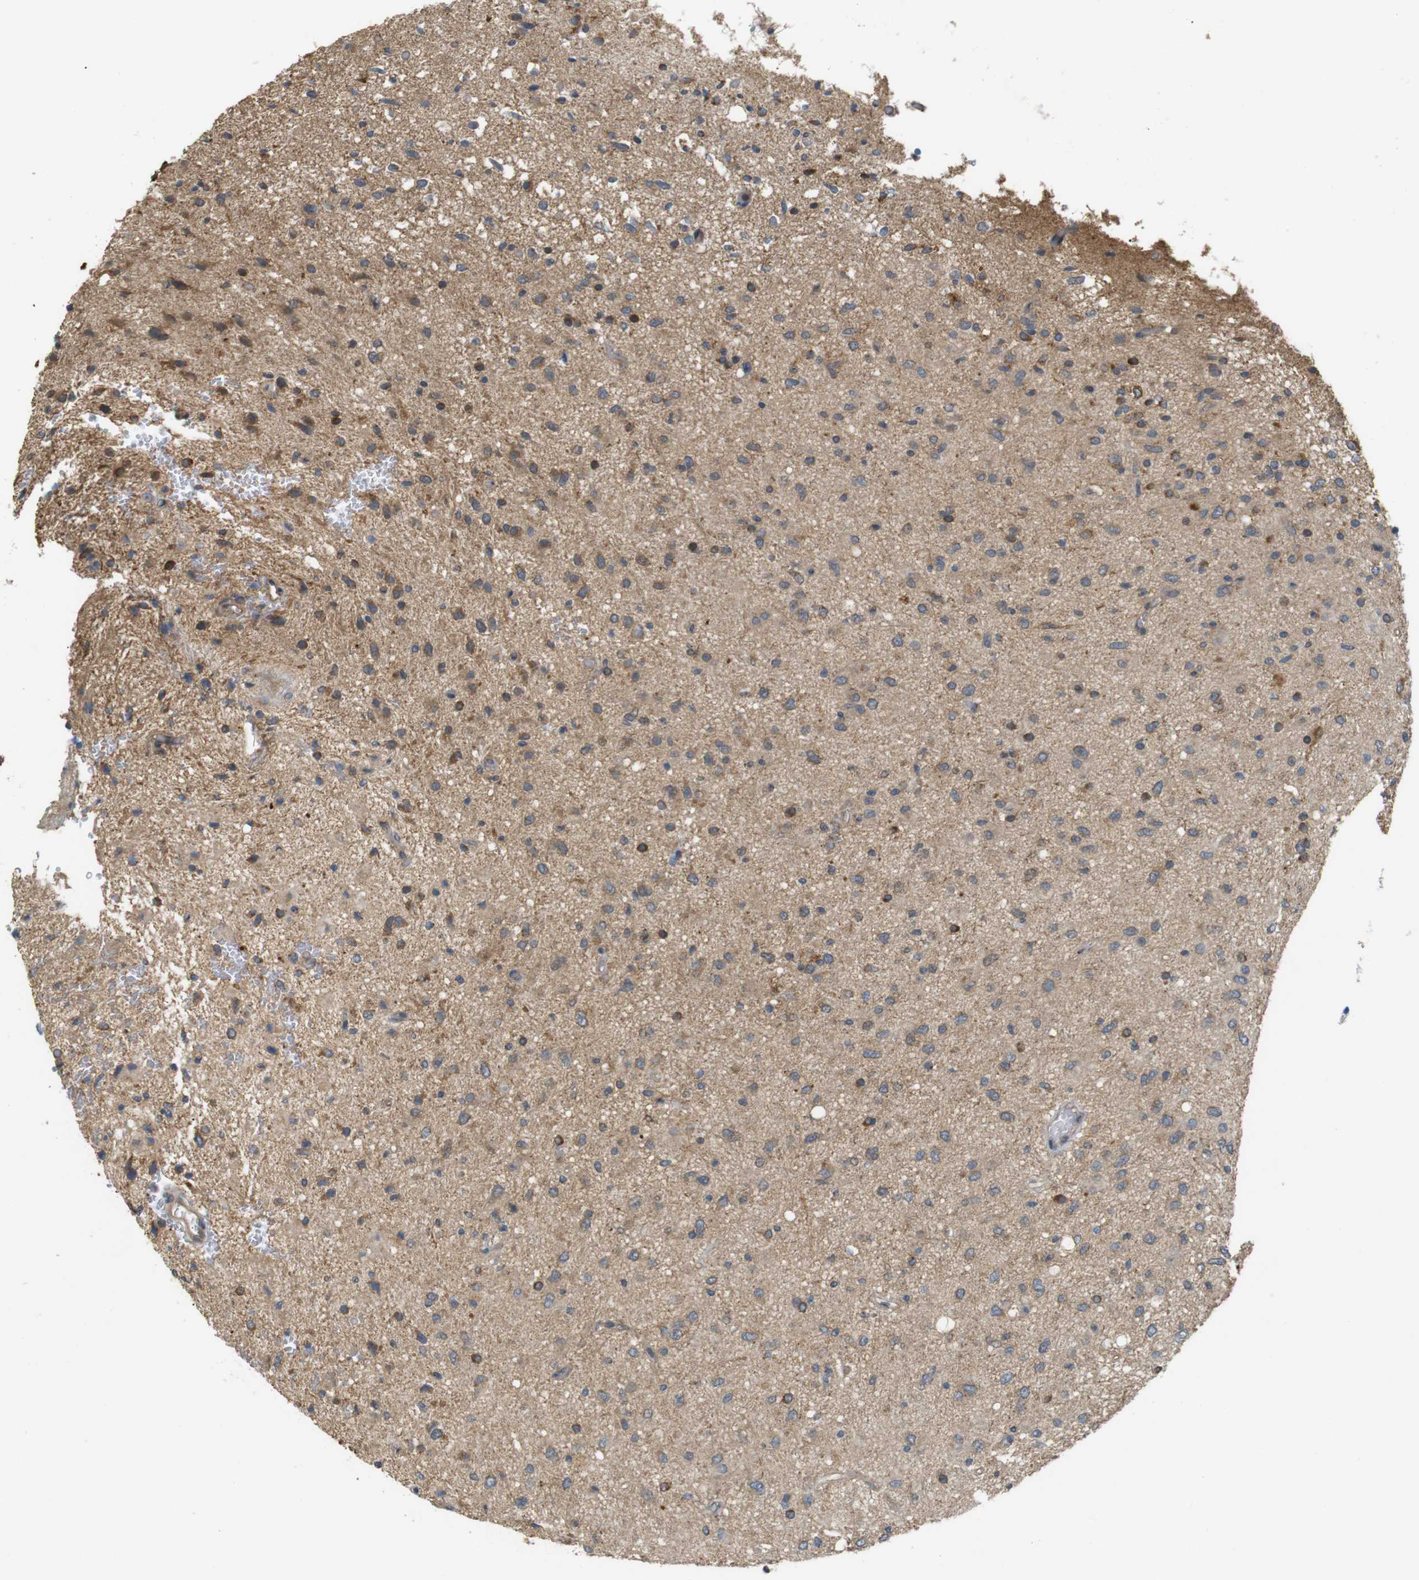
{"staining": {"intensity": "moderate", "quantity": ">75%", "location": "cytoplasmic/membranous"}, "tissue": "glioma", "cell_type": "Tumor cells", "image_type": "cancer", "snomed": [{"axis": "morphology", "description": "Glioma, malignant, Low grade"}, {"axis": "topography", "description": "Brain"}], "caption": "A brown stain highlights moderate cytoplasmic/membranous positivity of a protein in human low-grade glioma (malignant) tumor cells.", "gene": "KSR1", "patient": {"sex": "male", "age": 77}}